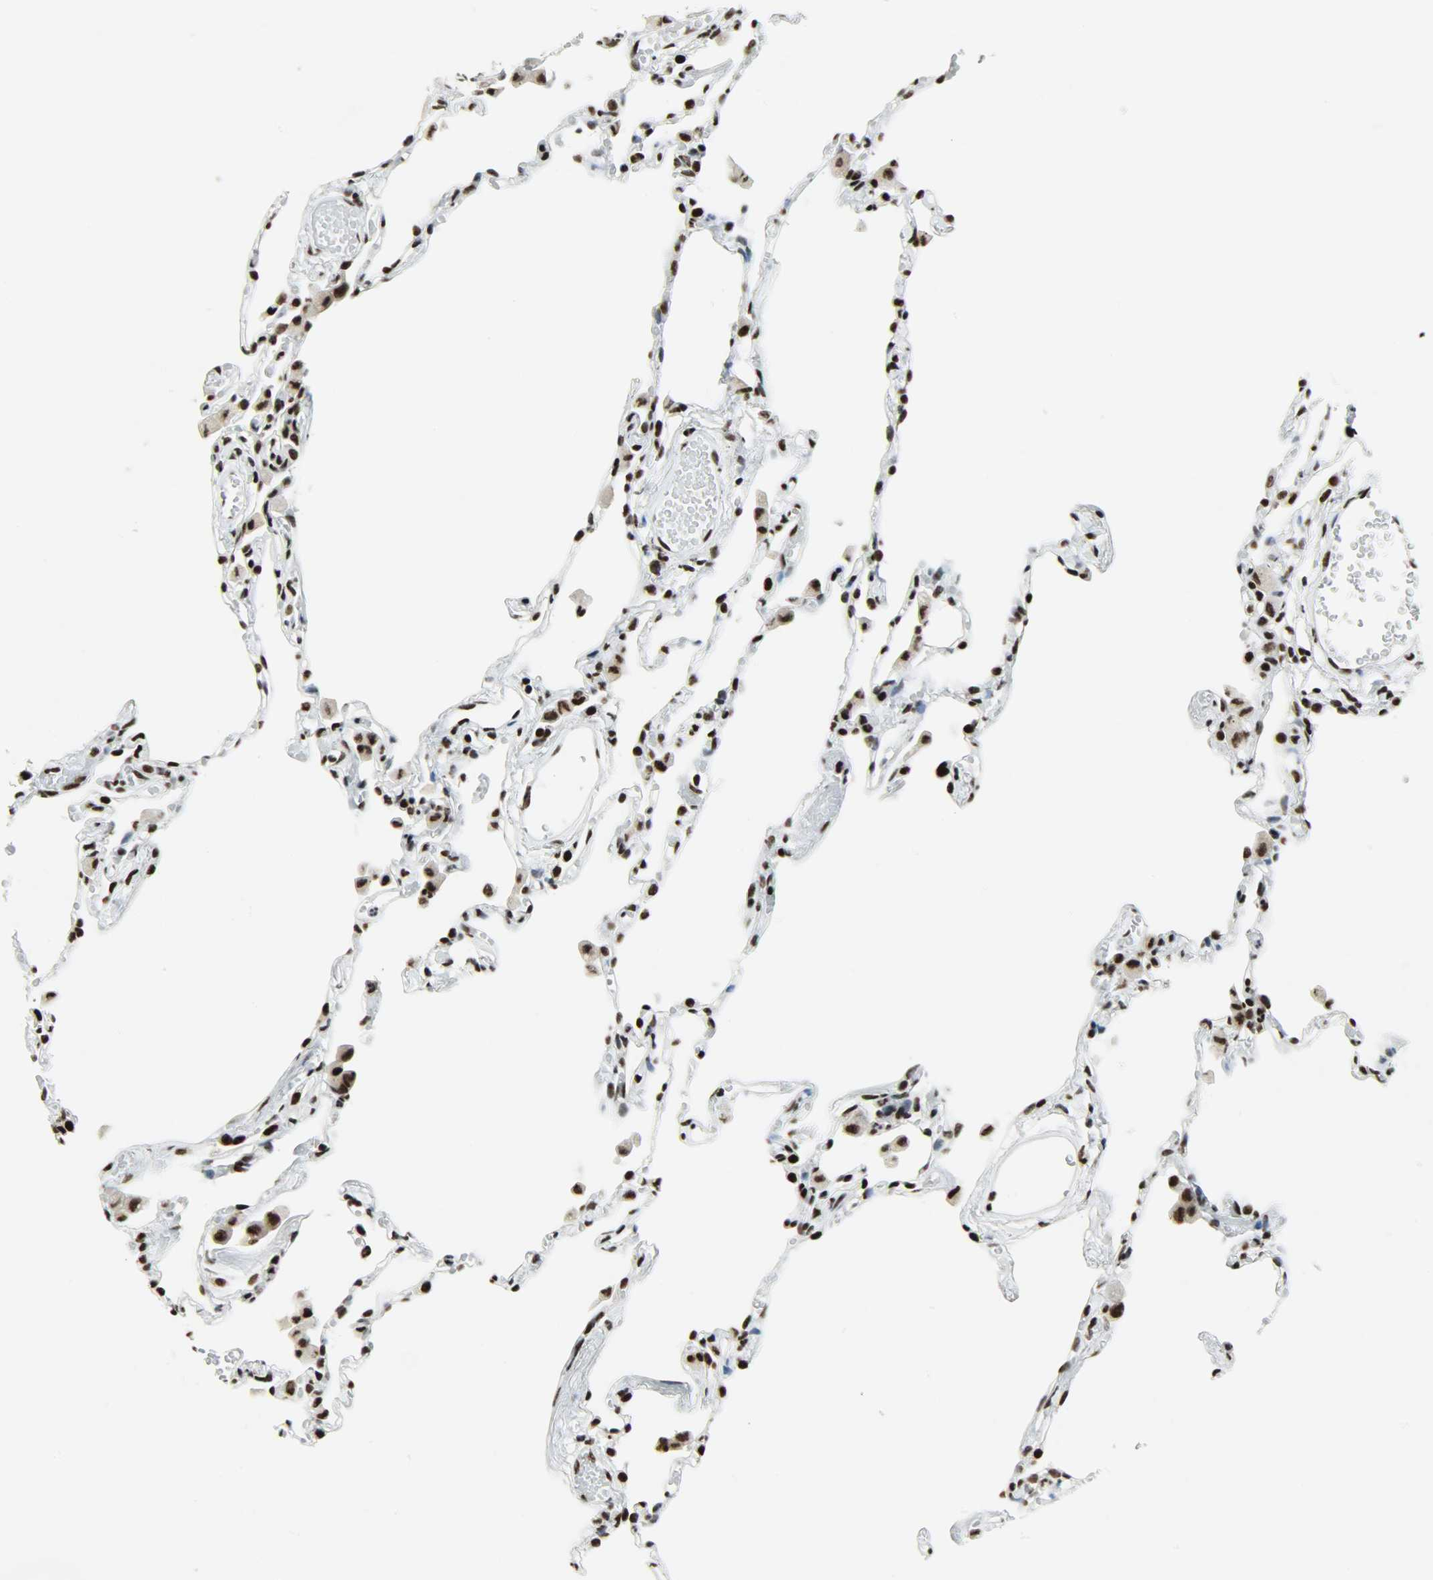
{"staining": {"intensity": "strong", "quantity": ">75%", "location": "nuclear"}, "tissue": "lung", "cell_type": "Alveolar cells", "image_type": "normal", "snomed": [{"axis": "morphology", "description": "Normal tissue, NOS"}, {"axis": "topography", "description": "Lung"}], "caption": "Lung stained with DAB (3,3'-diaminobenzidine) immunohistochemistry reveals high levels of strong nuclear positivity in approximately >75% of alveolar cells.", "gene": "SNRPA", "patient": {"sex": "female", "age": 49}}